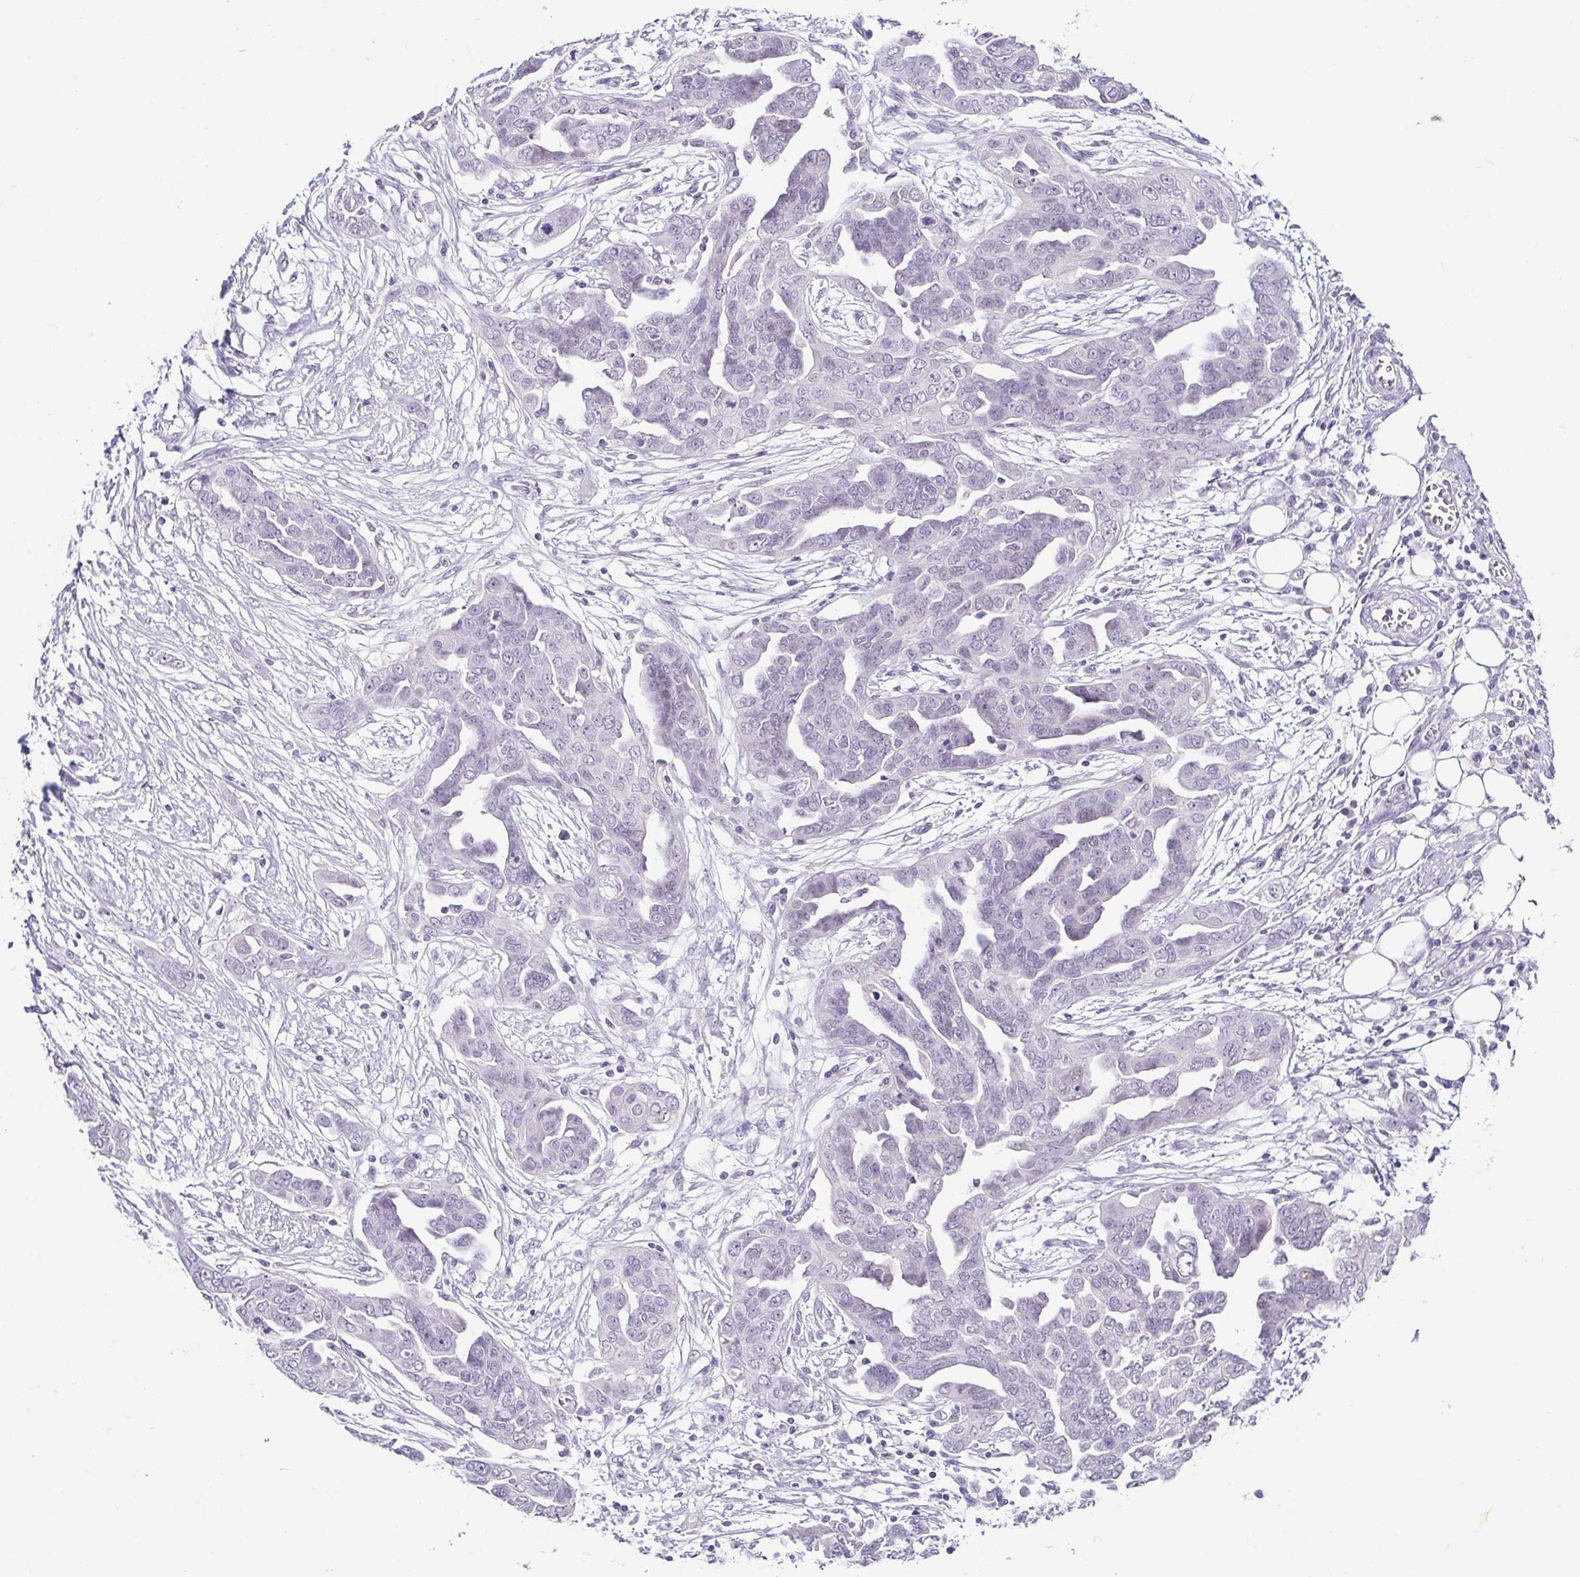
{"staining": {"intensity": "negative", "quantity": "none", "location": "none"}, "tissue": "ovarian cancer", "cell_type": "Tumor cells", "image_type": "cancer", "snomed": [{"axis": "morphology", "description": "Cystadenocarcinoma, serous, NOS"}, {"axis": "topography", "description": "Ovary"}], "caption": "The IHC histopathology image has no significant positivity in tumor cells of serous cystadenocarcinoma (ovarian) tissue.", "gene": "TP73", "patient": {"sex": "female", "age": 59}}